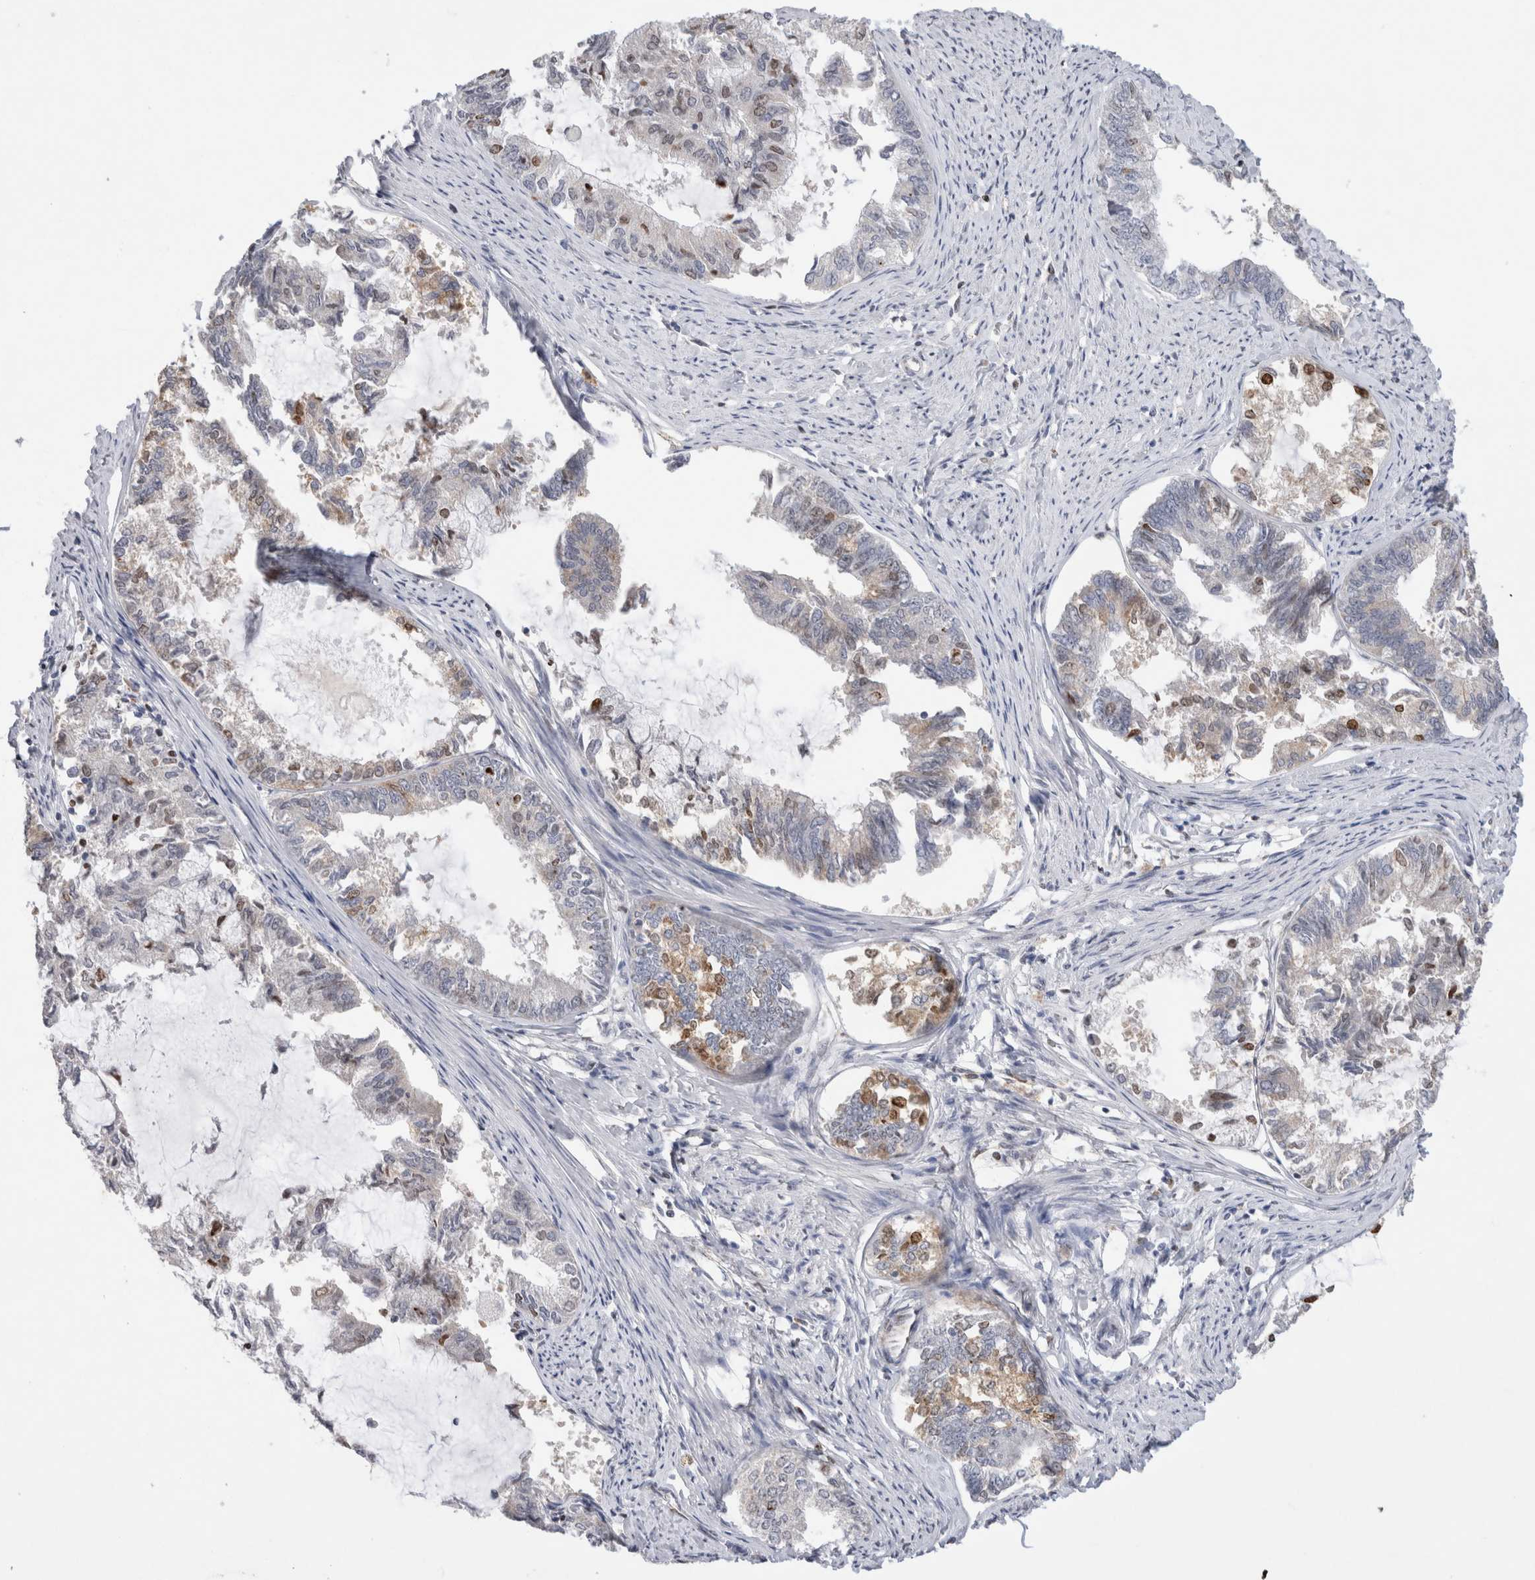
{"staining": {"intensity": "moderate", "quantity": "<25%", "location": "cytoplasmic/membranous,nuclear"}, "tissue": "endometrial cancer", "cell_type": "Tumor cells", "image_type": "cancer", "snomed": [{"axis": "morphology", "description": "Adenocarcinoma, NOS"}, {"axis": "topography", "description": "Endometrium"}], "caption": "Moderate cytoplasmic/membranous and nuclear protein staining is present in approximately <25% of tumor cells in endometrial cancer.", "gene": "GAS1", "patient": {"sex": "female", "age": 86}}